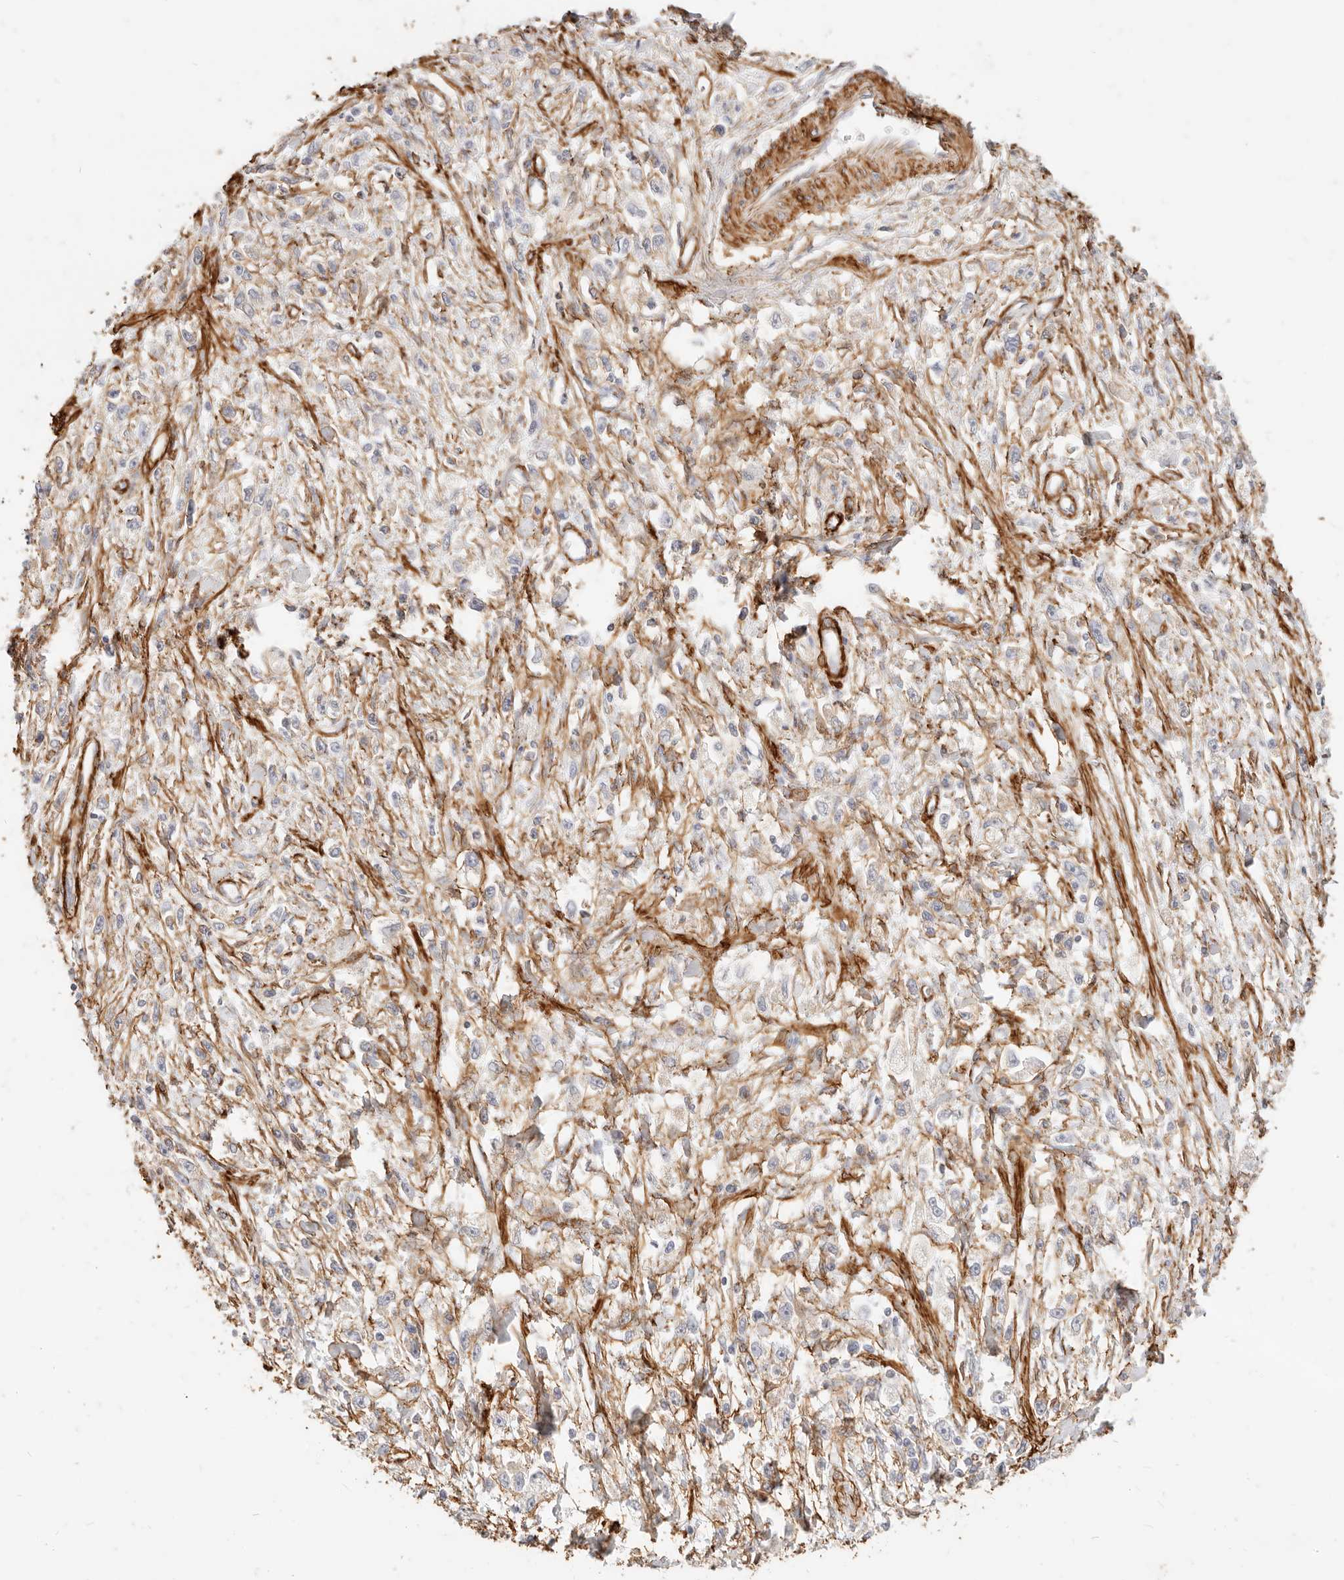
{"staining": {"intensity": "weak", "quantity": "<25%", "location": "cytoplasmic/membranous"}, "tissue": "stomach cancer", "cell_type": "Tumor cells", "image_type": "cancer", "snomed": [{"axis": "morphology", "description": "Adenocarcinoma, NOS"}, {"axis": "topography", "description": "Stomach"}], "caption": "This is an IHC micrograph of stomach adenocarcinoma. There is no expression in tumor cells.", "gene": "TMTC2", "patient": {"sex": "female", "age": 59}}